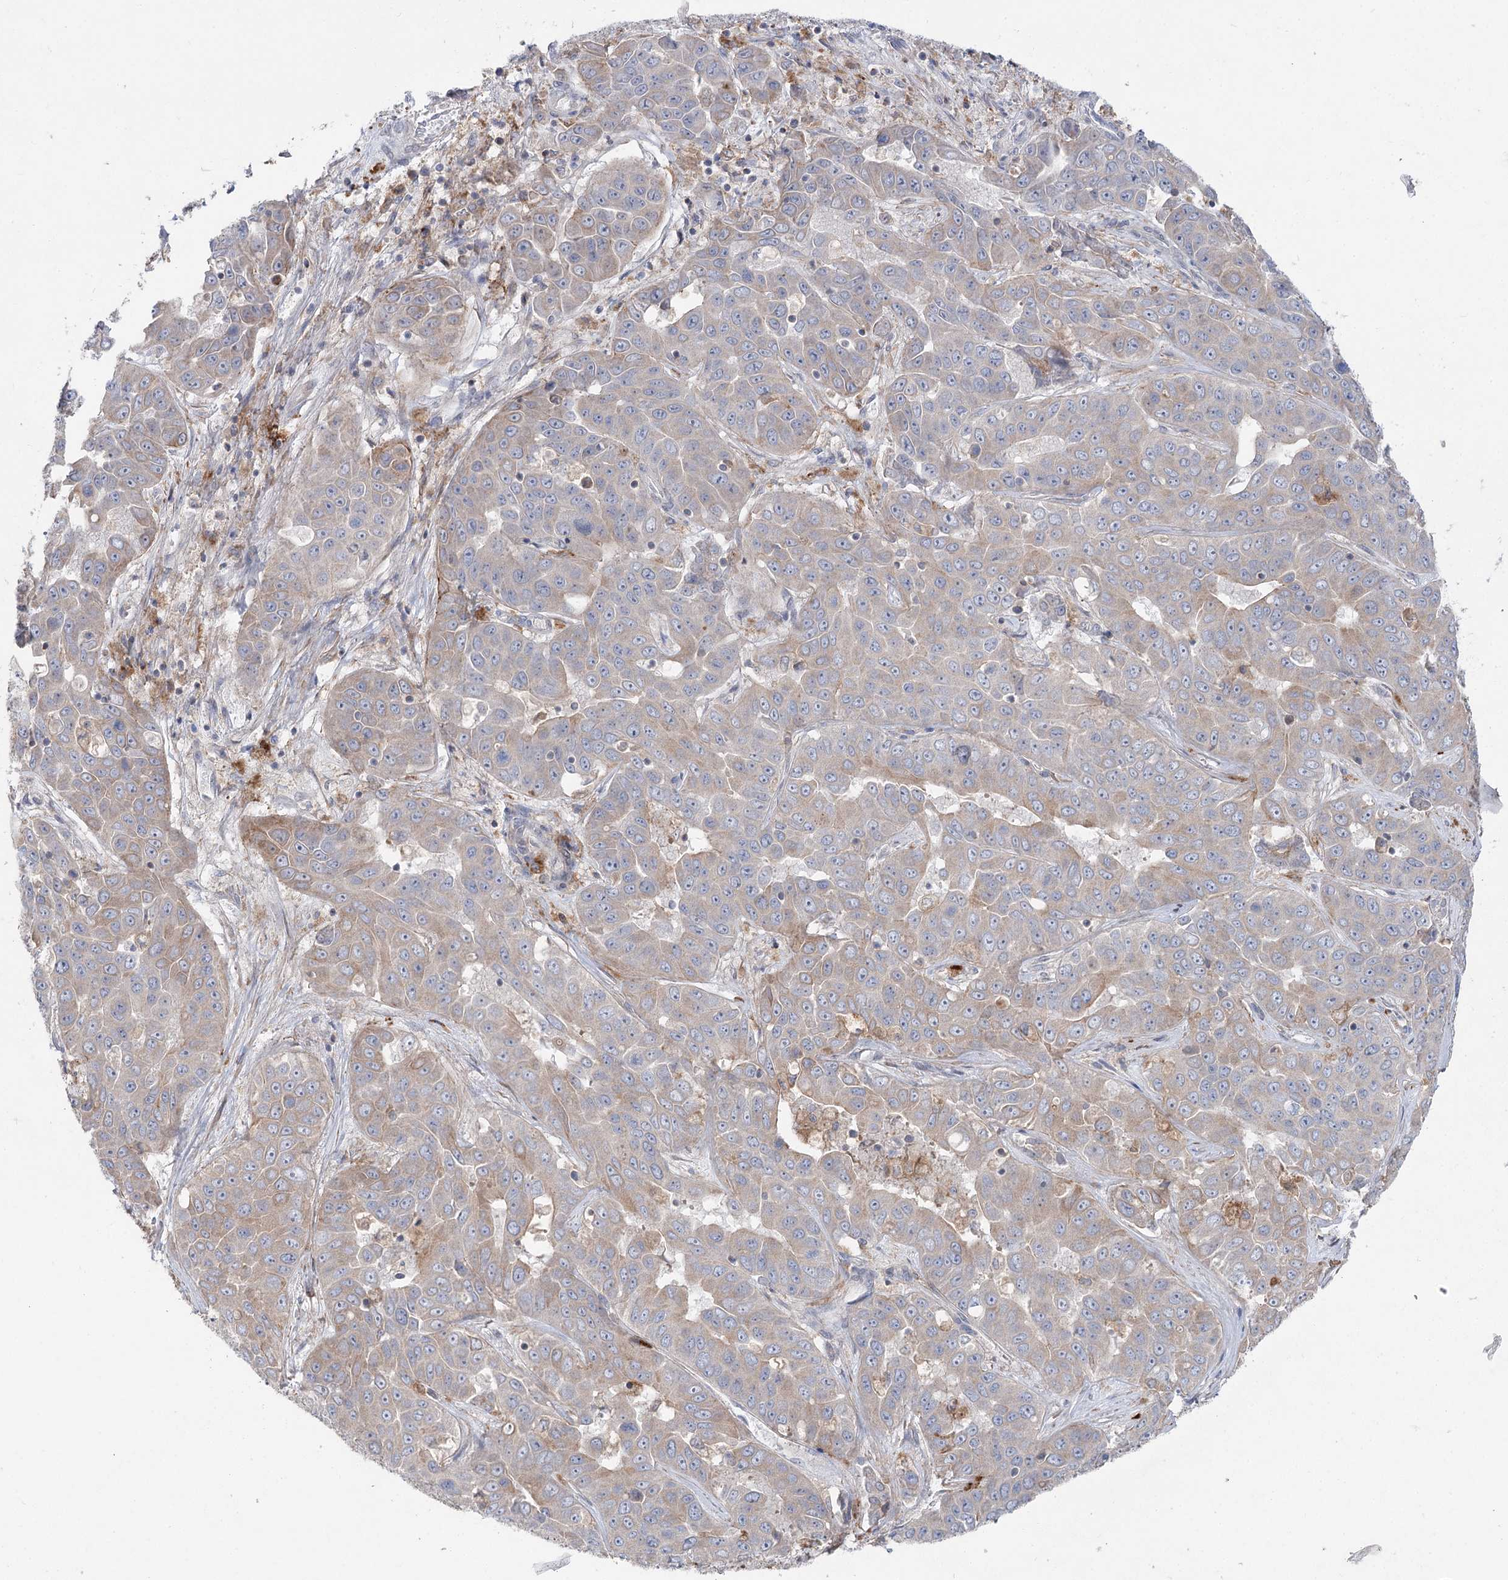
{"staining": {"intensity": "weak", "quantity": "25%-75%", "location": "cytoplasmic/membranous"}, "tissue": "liver cancer", "cell_type": "Tumor cells", "image_type": "cancer", "snomed": [{"axis": "morphology", "description": "Cholangiocarcinoma"}, {"axis": "topography", "description": "Liver"}], "caption": "Protein analysis of liver cholangiocarcinoma tissue exhibits weak cytoplasmic/membranous staining in approximately 25%-75% of tumor cells.", "gene": "SCN11A", "patient": {"sex": "female", "age": 52}}